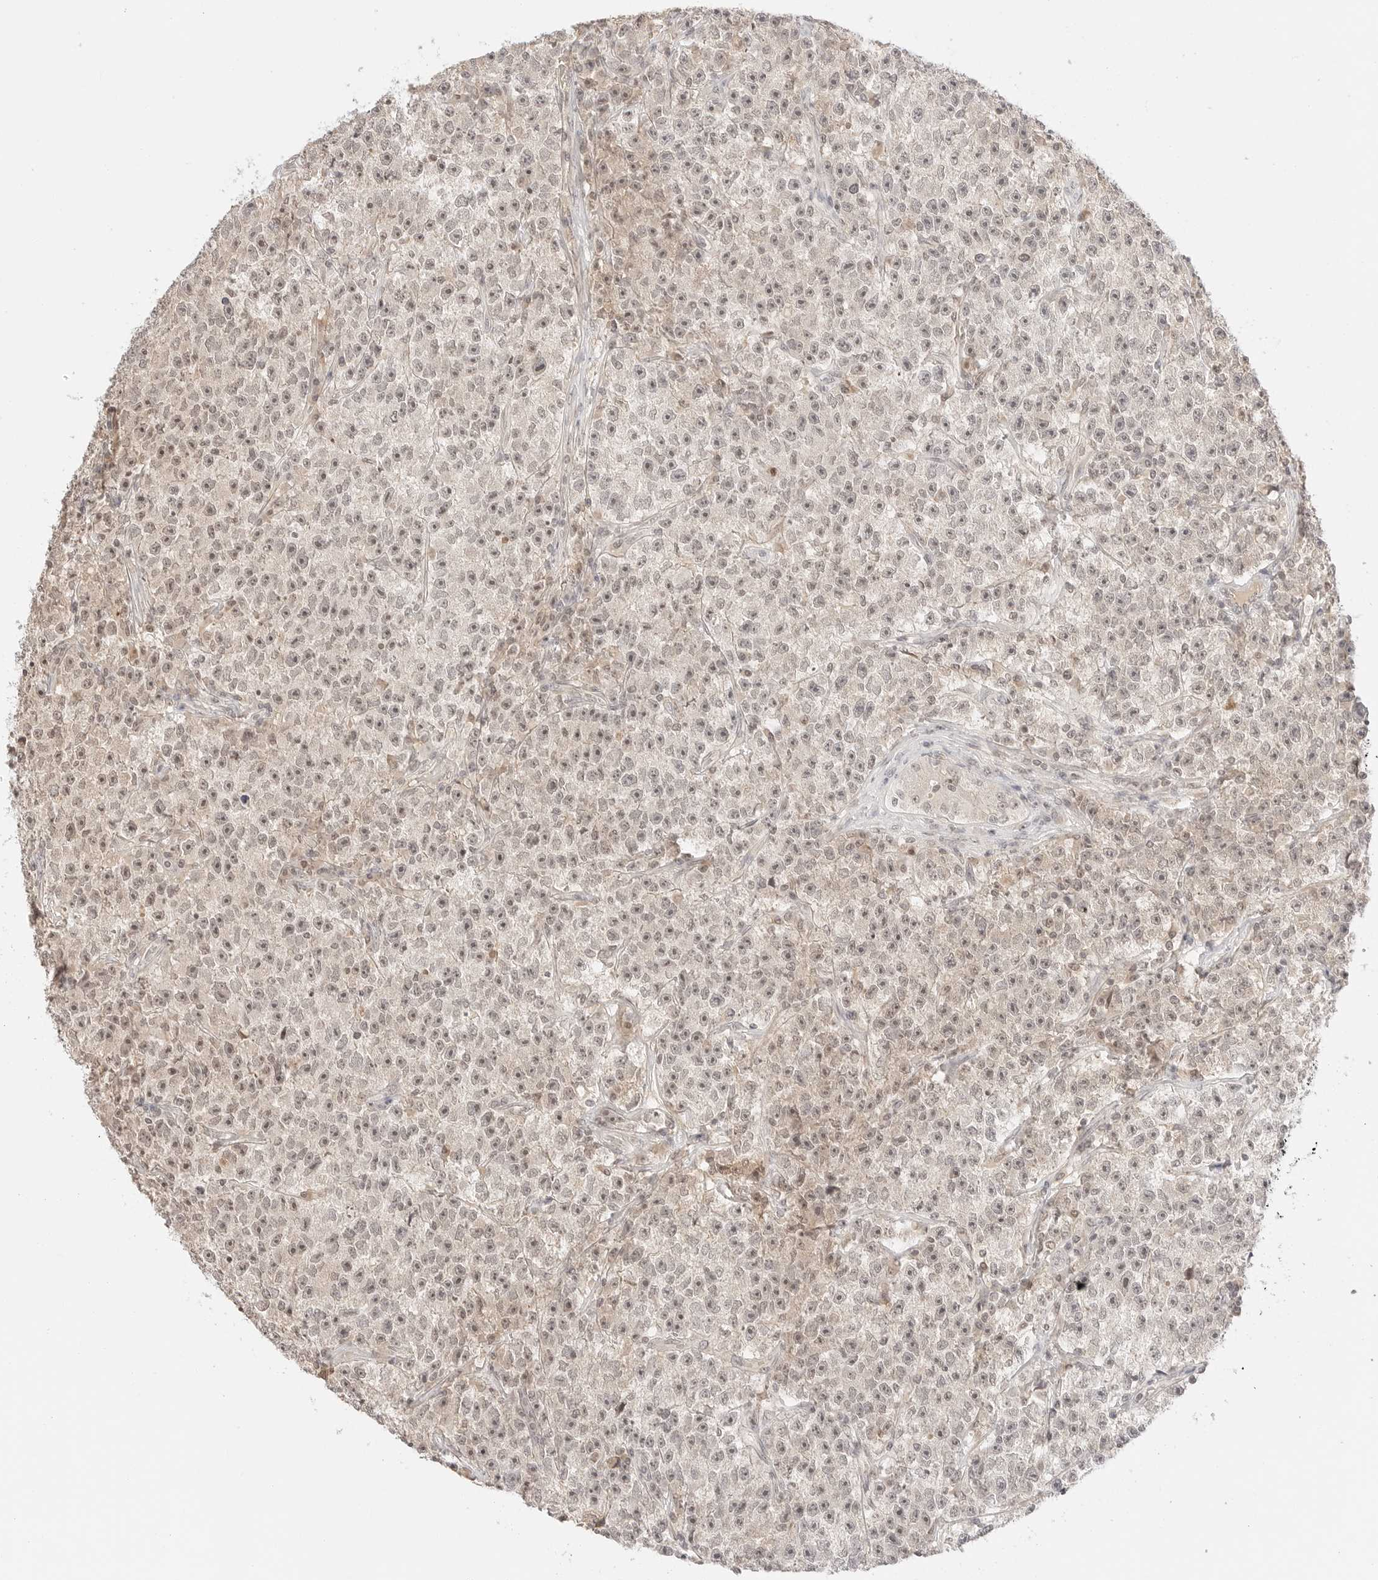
{"staining": {"intensity": "weak", "quantity": ">75%", "location": "cytoplasmic/membranous,nuclear"}, "tissue": "testis cancer", "cell_type": "Tumor cells", "image_type": "cancer", "snomed": [{"axis": "morphology", "description": "Seminoma, NOS"}, {"axis": "topography", "description": "Testis"}], "caption": "About >75% of tumor cells in testis cancer (seminoma) reveal weak cytoplasmic/membranous and nuclear protein expression as visualized by brown immunohistochemical staining.", "gene": "RPS6KL1", "patient": {"sex": "male", "age": 22}}